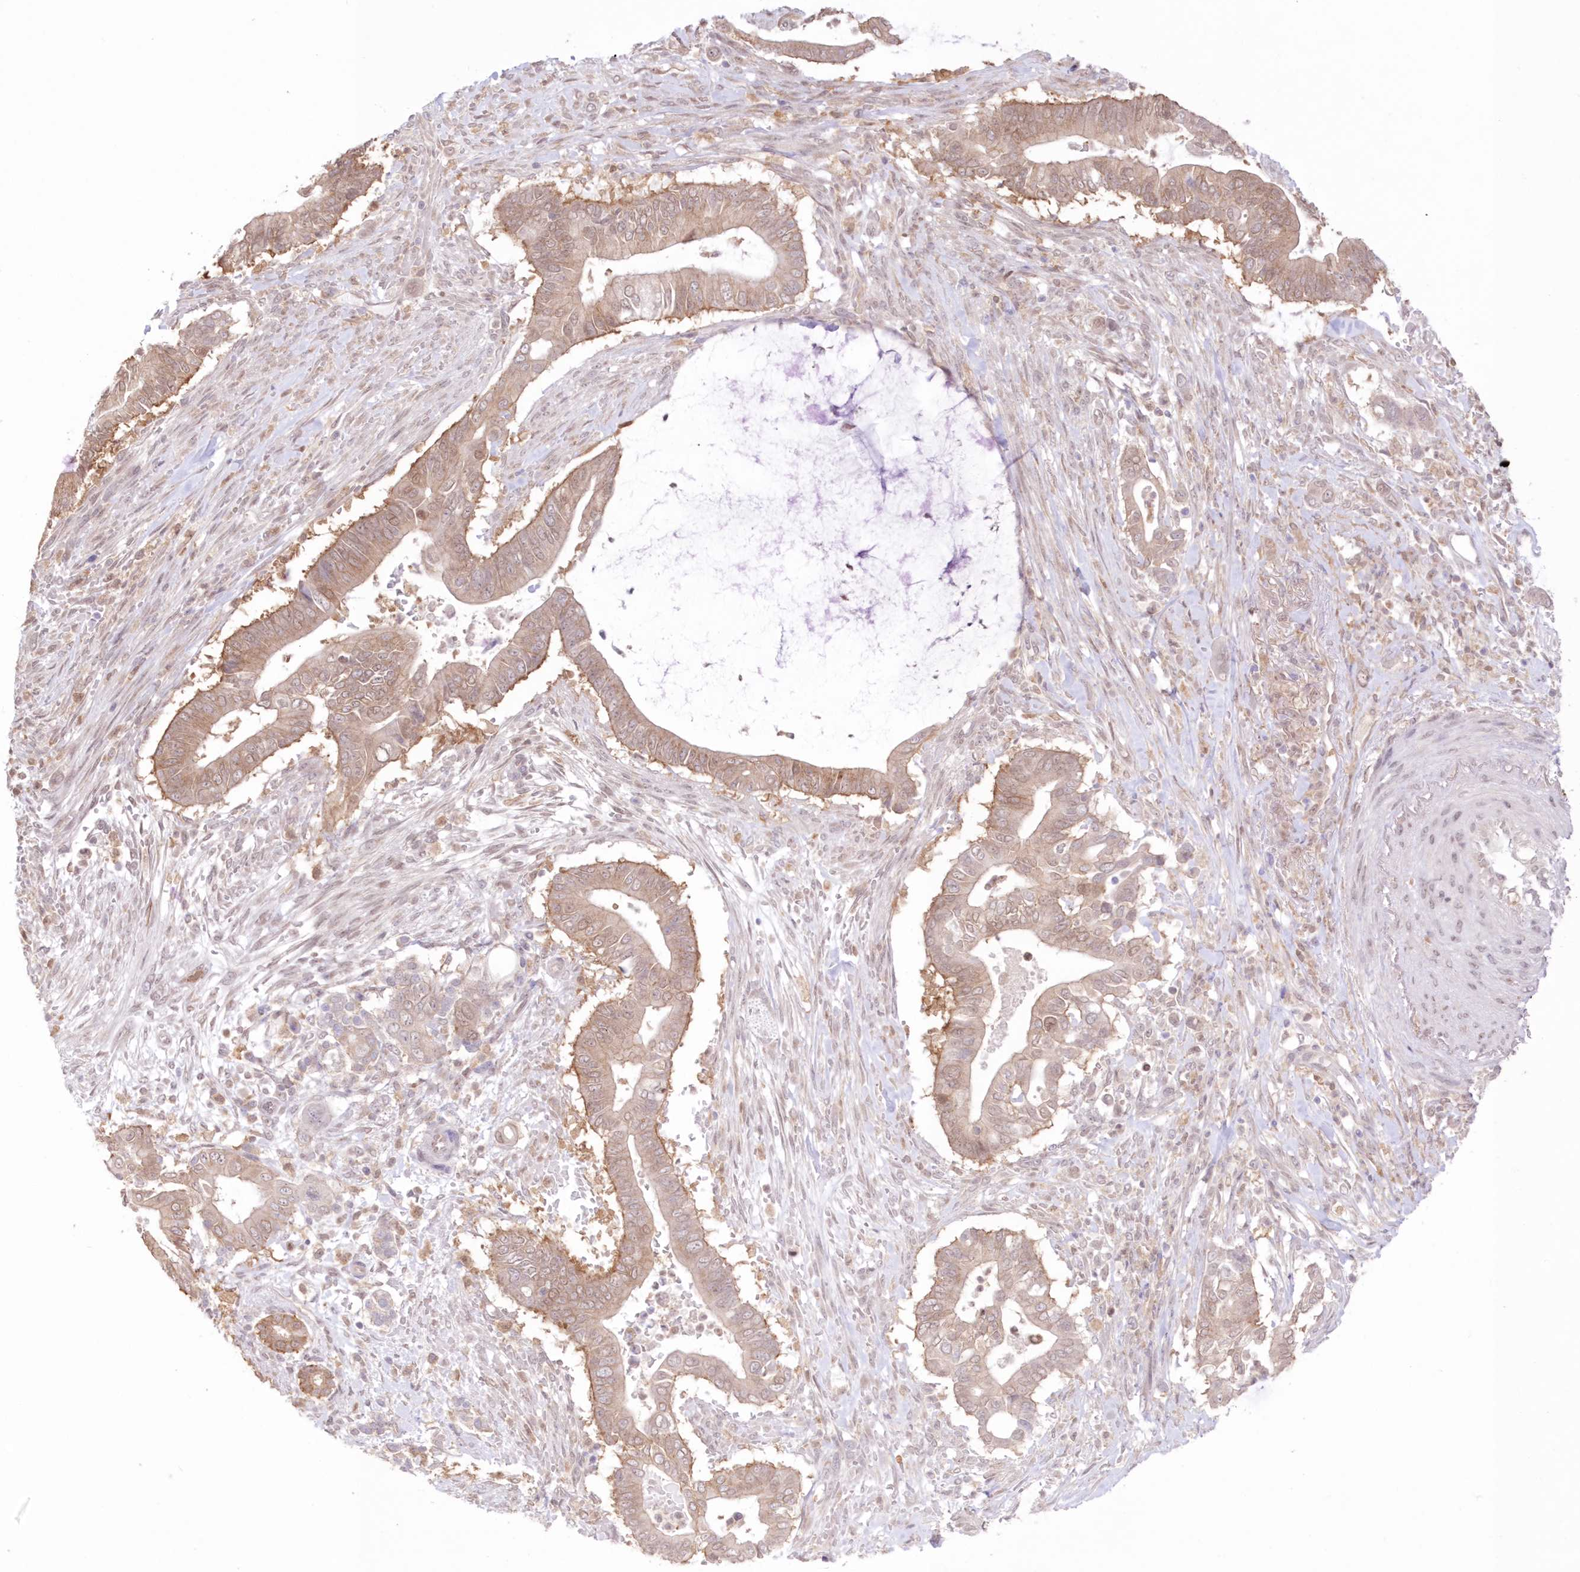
{"staining": {"intensity": "moderate", "quantity": ">75%", "location": "cytoplasmic/membranous"}, "tissue": "pancreatic cancer", "cell_type": "Tumor cells", "image_type": "cancer", "snomed": [{"axis": "morphology", "description": "Adenocarcinoma, NOS"}, {"axis": "topography", "description": "Pancreas"}], "caption": "Tumor cells show medium levels of moderate cytoplasmic/membranous positivity in about >75% of cells in pancreatic adenocarcinoma.", "gene": "RNPEP", "patient": {"sex": "male", "age": 68}}